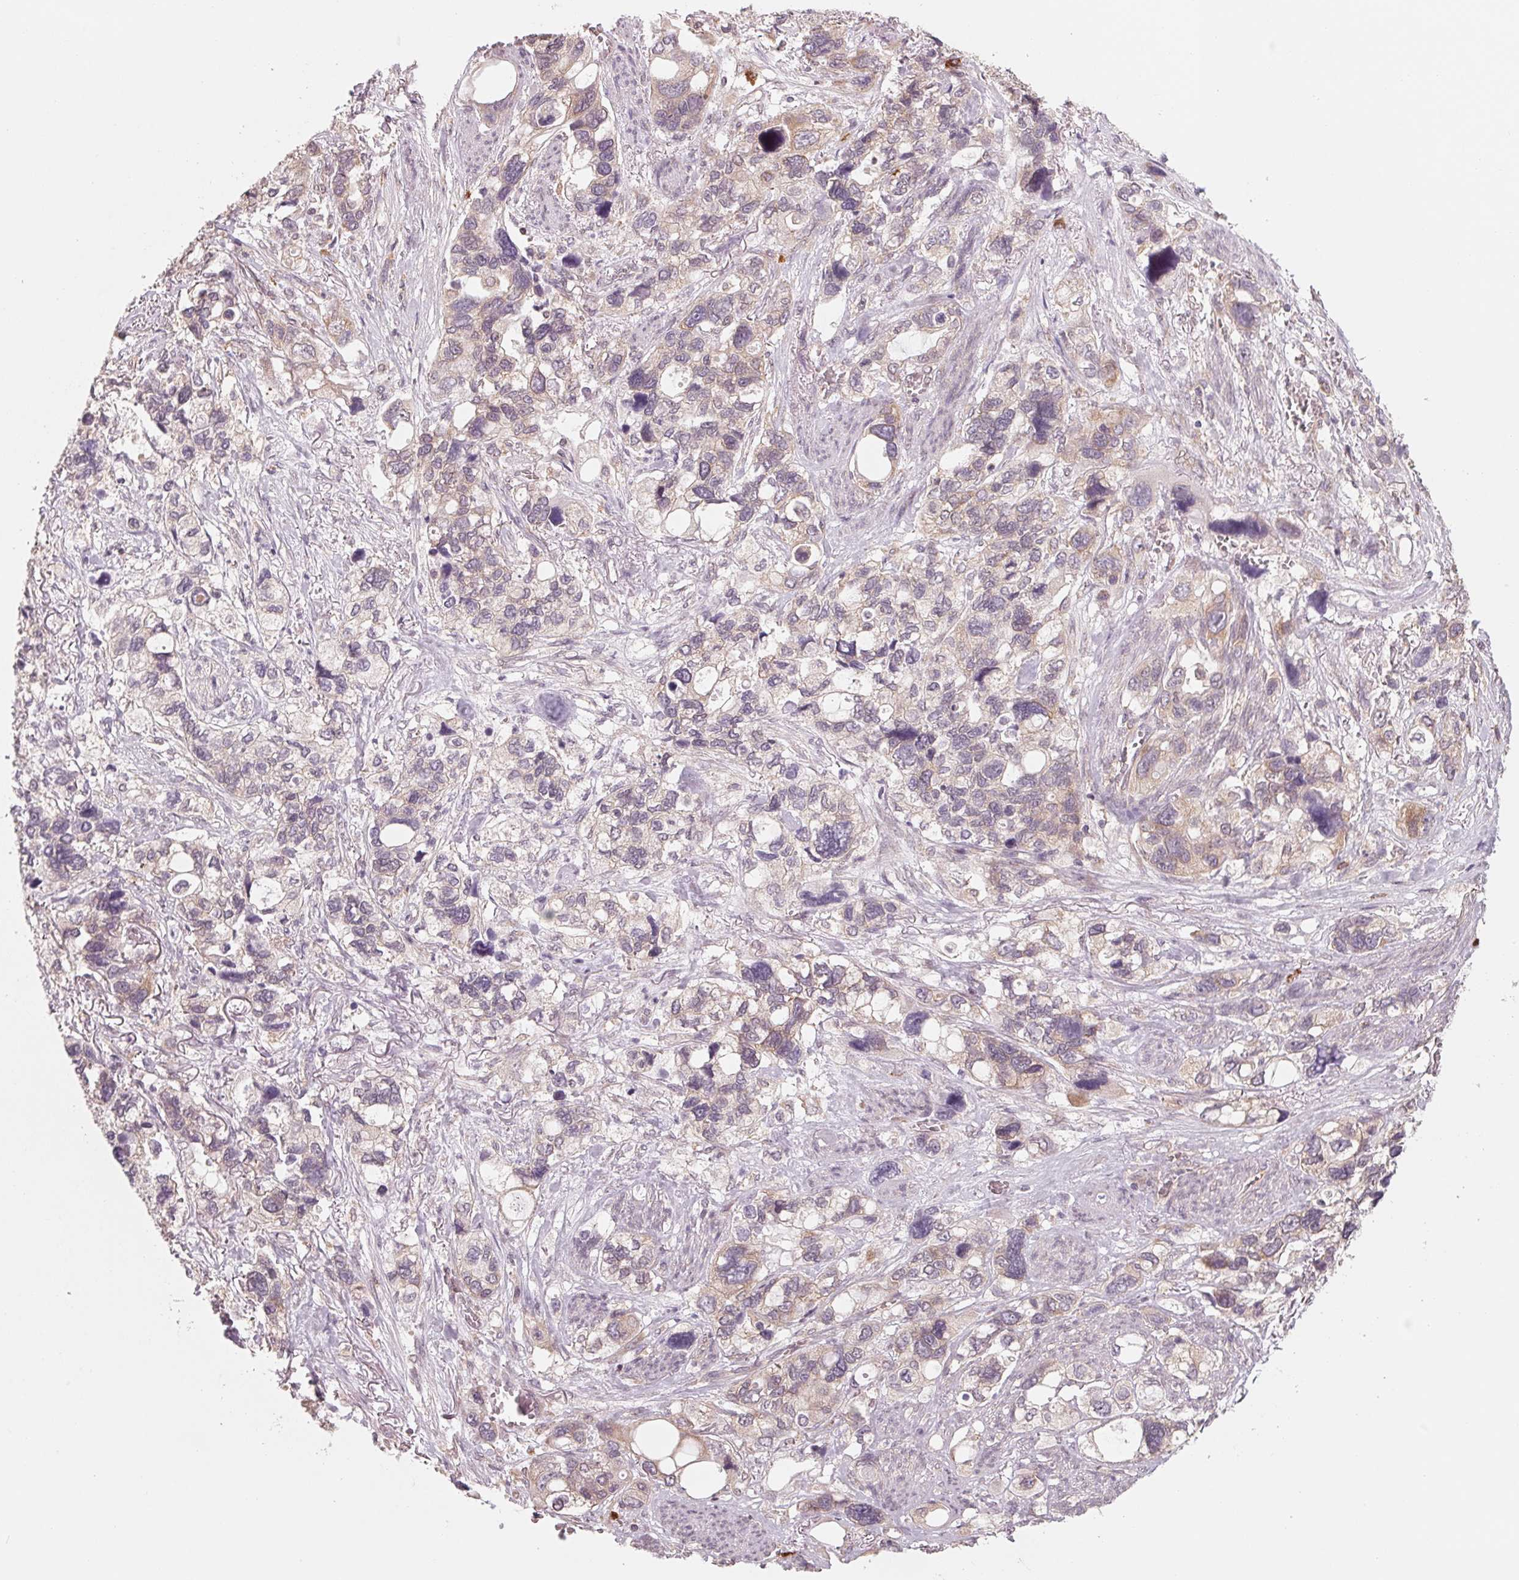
{"staining": {"intensity": "weak", "quantity": "25%-75%", "location": "cytoplasmic/membranous"}, "tissue": "stomach cancer", "cell_type": "Tumor cells", "image_type": "cancer", "snomed": [{"axis": "morphology", "description": "Adenocarcinoma, NOS"}, {"axis": "topography", "description": "Stomach, upper"}], "caption": "Stomach adenocarcinoma was stained to show a protein in brown. There is low levels of weak cytoplasmic/membranous positivity in approximately 25%-75% of tumor cells. The staining was performed using DAB, with brown indicating positive protein expression. Nuclei are stained blue with hematoxylin.", "gene": "GIGYF2", "patient": {"sex": "female", "age": 81}}